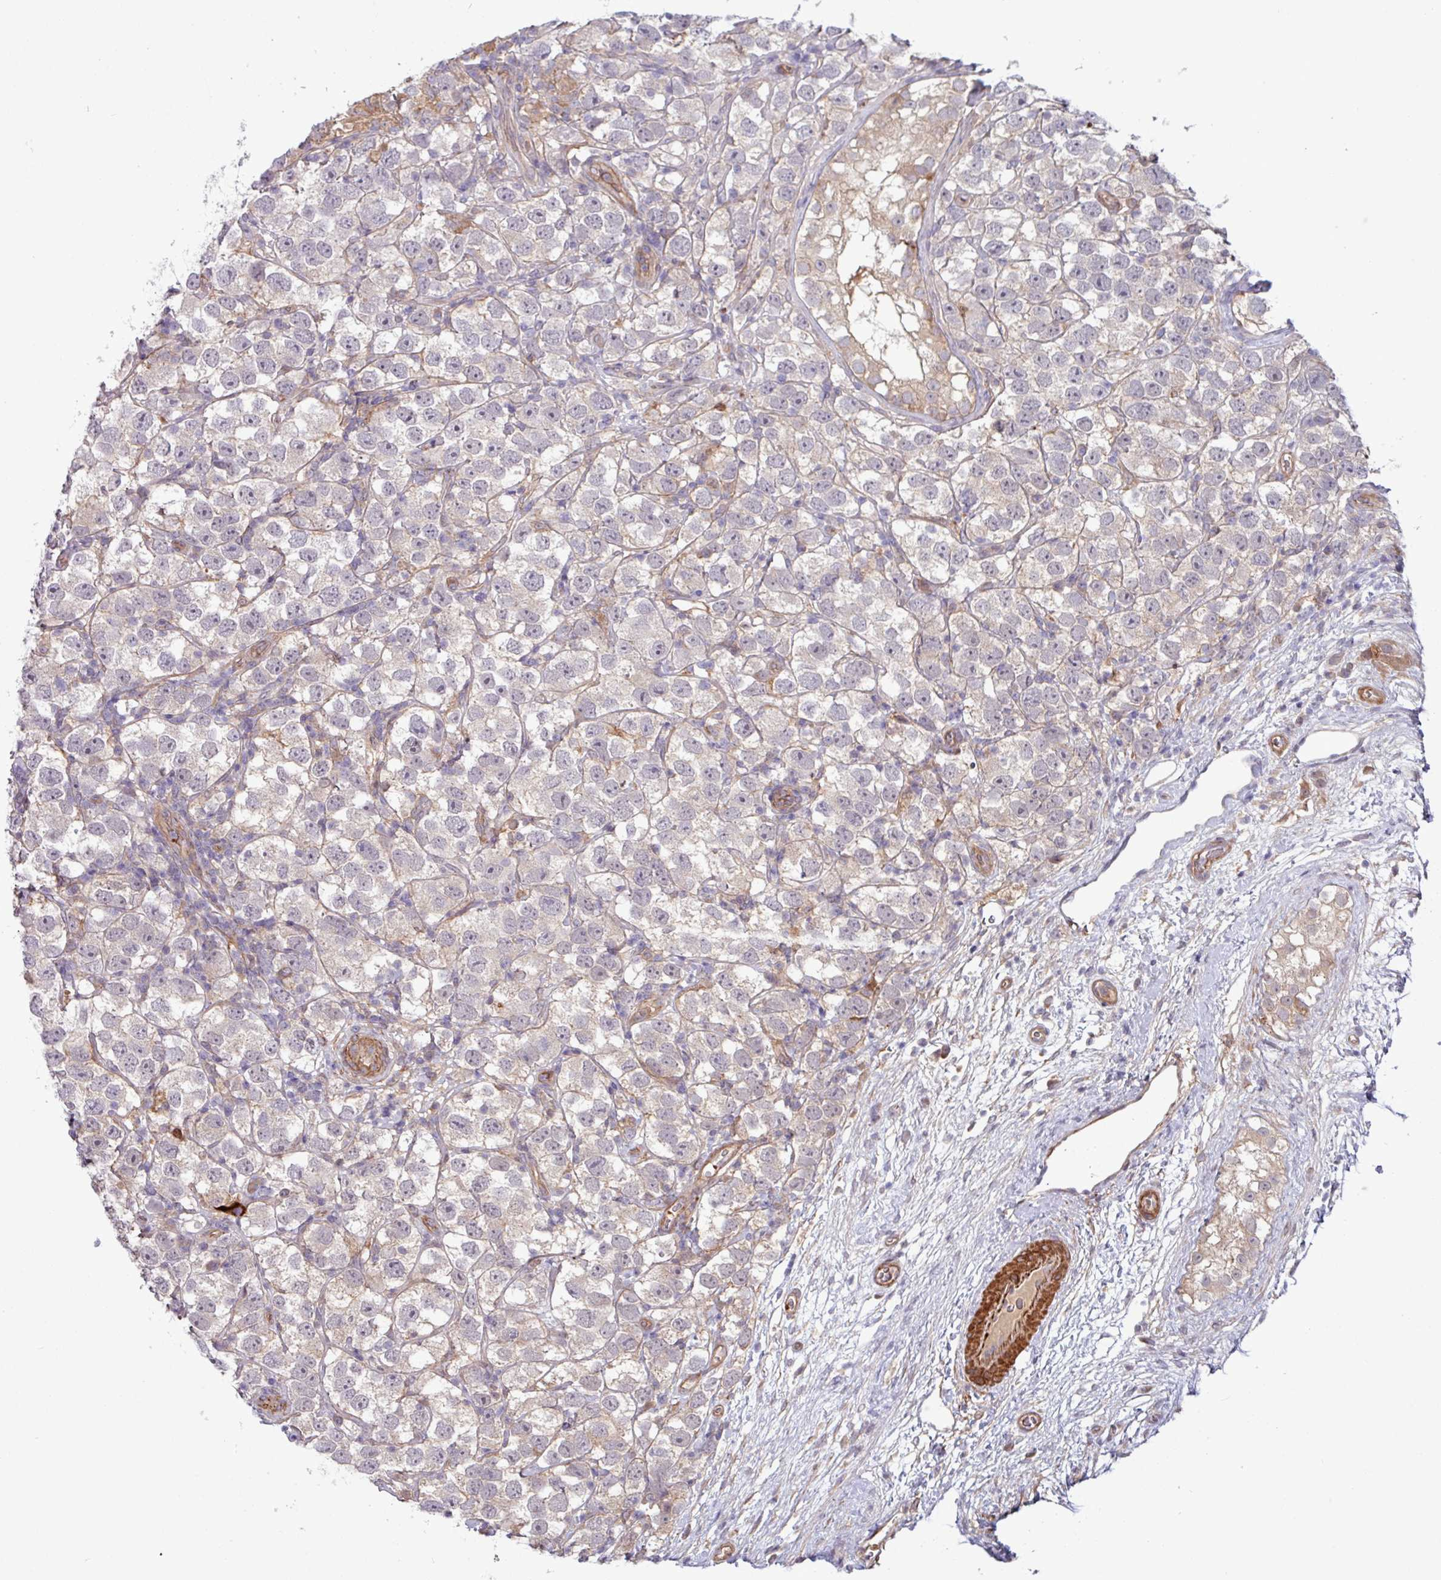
{"staining": {"intensity": "negative", "quantity": "none", "location": "none"}, "tissue": "testis cancer", "cell_type": "Tumor cells", "image_type": "cancer", "snomed": [{"axis": "morphology", "description": "Seminoma, NOS"}, {"axis": "topography", "description": "Testis"}], "caption": "Tumor cells are negative for brown protein staining in seminoma (testis).", "gene": "PCED1A", "patient": {"sex": "male", "age": 26}}